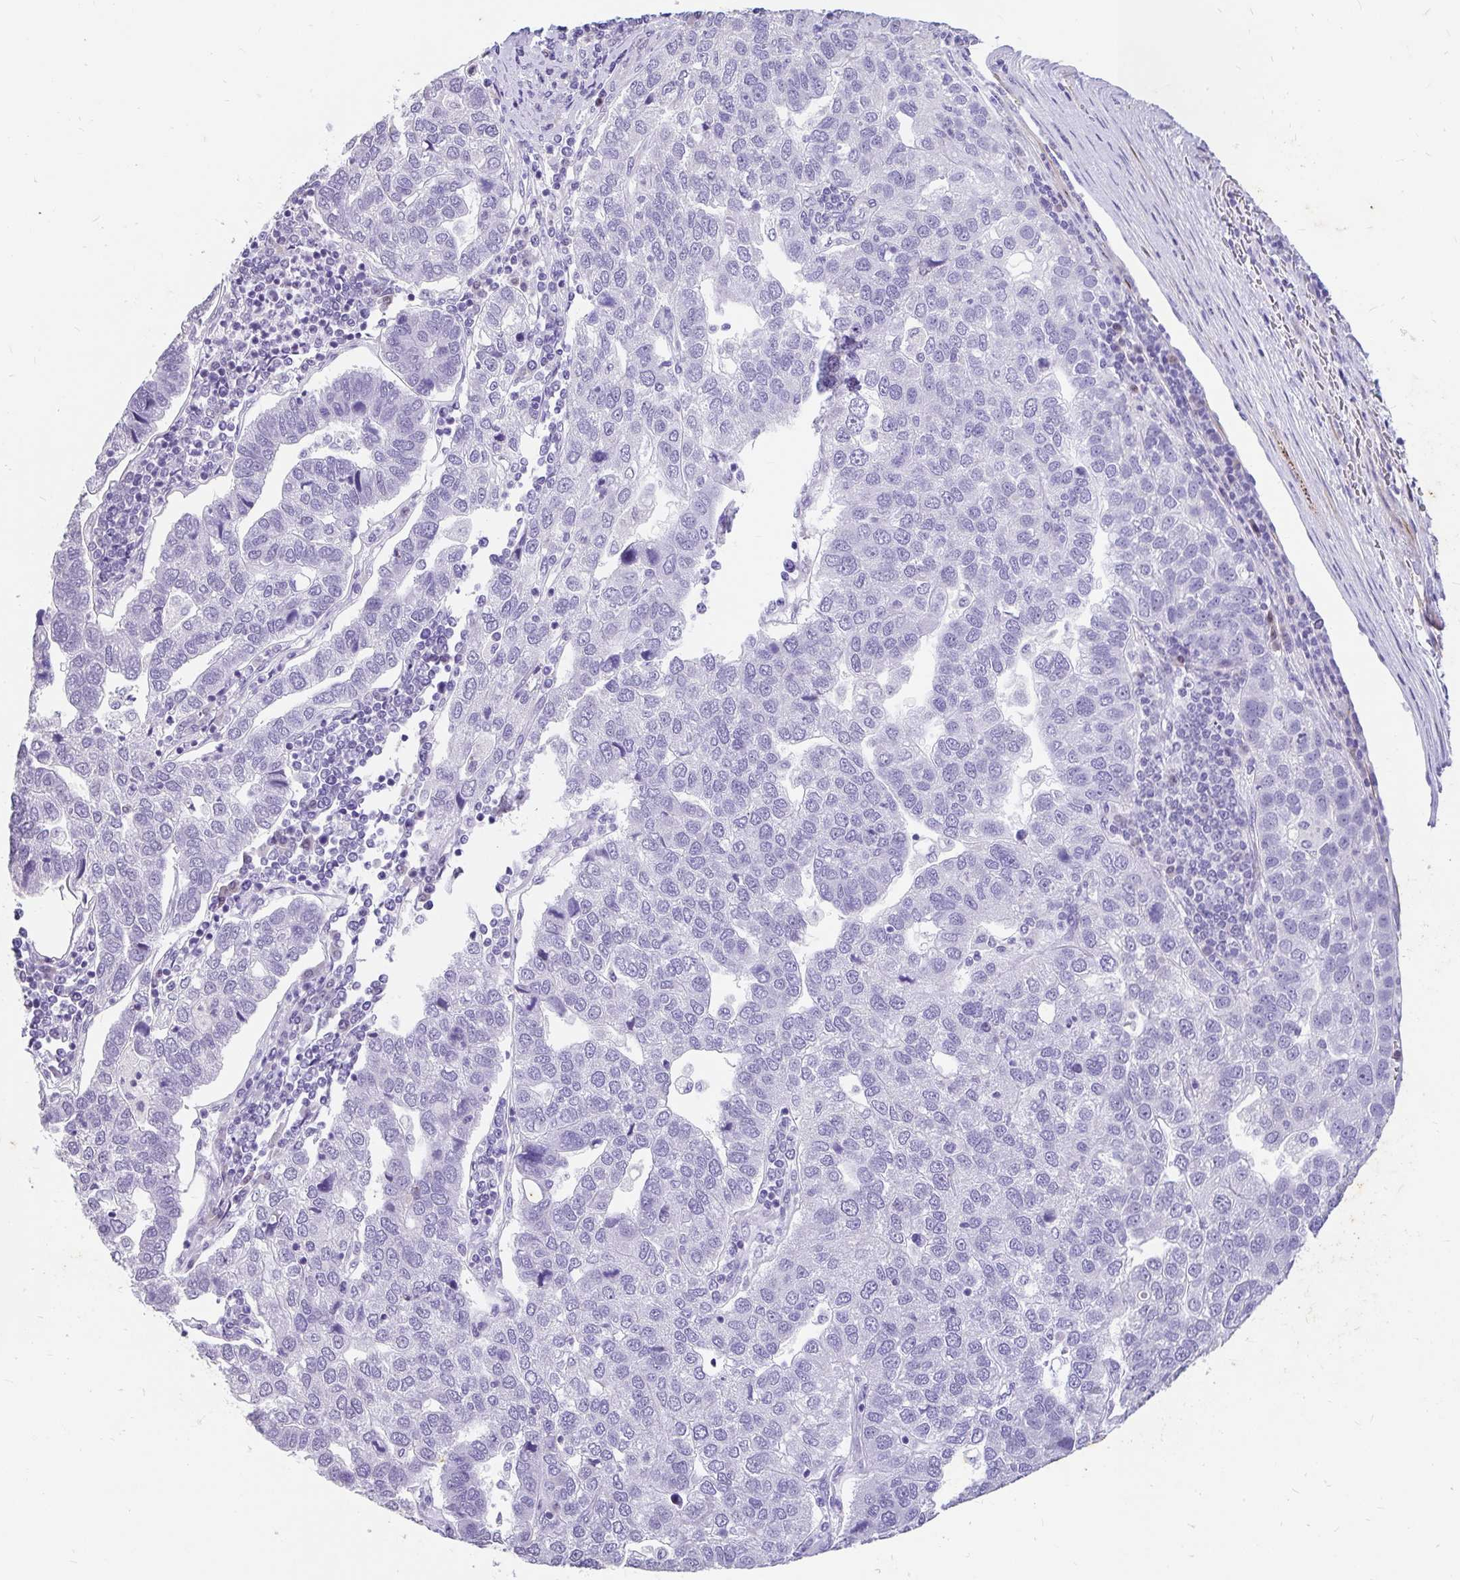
{"staining": {"intensity": "negative", "quantity": "none", "location": "none"}, "tissue": "pancreatic cancer", "cell_type": "Tumor cells", "image_type": "cancer", "snomed": [{"axis": "morphology", "description": "Adenocarcinoma, NOS"}, {"axis": "topography", "description": "Pancreas"}], "caption": "Tumor cells are negative for protein expression in human pancreatic cancer.", "gene": "EML5", "patient": {"sex": "female", "age": 61}}